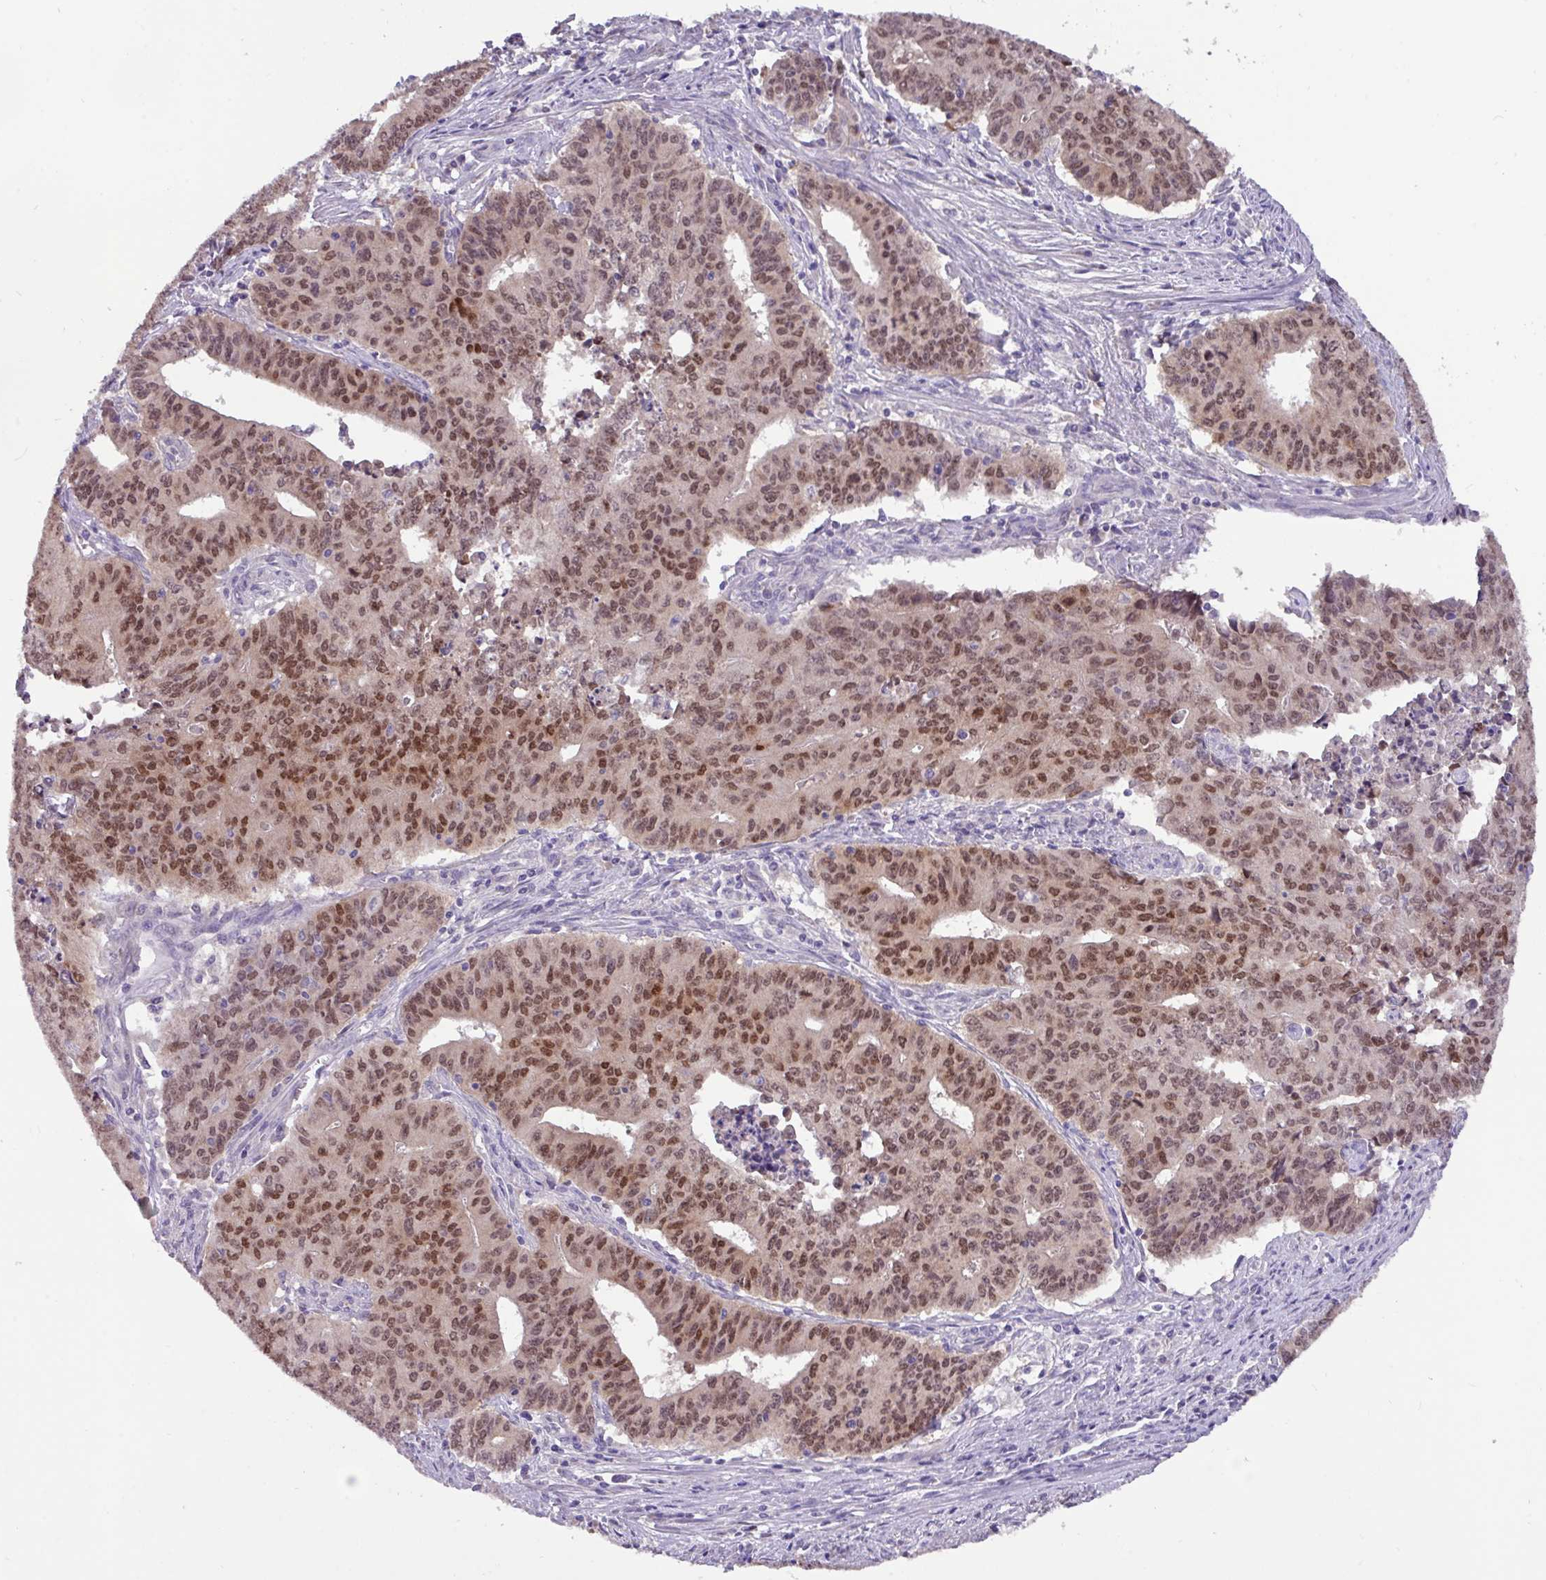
{"staining": {"intensity": "moderate", "quantity": ">75%", "location": "nuclear"}, "tissue": "endometrial cancer", "cell_type": "Tumor cells", "image_type": "cancer", "snomed": [{"axis": "morphology", "description": "Adenocarcinoma, NOS"}, {"axis": "topography", "description": "Endometrium"}], "caption": "Moderate nuclear staining is seen in approximately >75% of tumor cells in endometrial cancer.", "gene": "PAX8", "patient": {"sex": "female", "age": 59}}